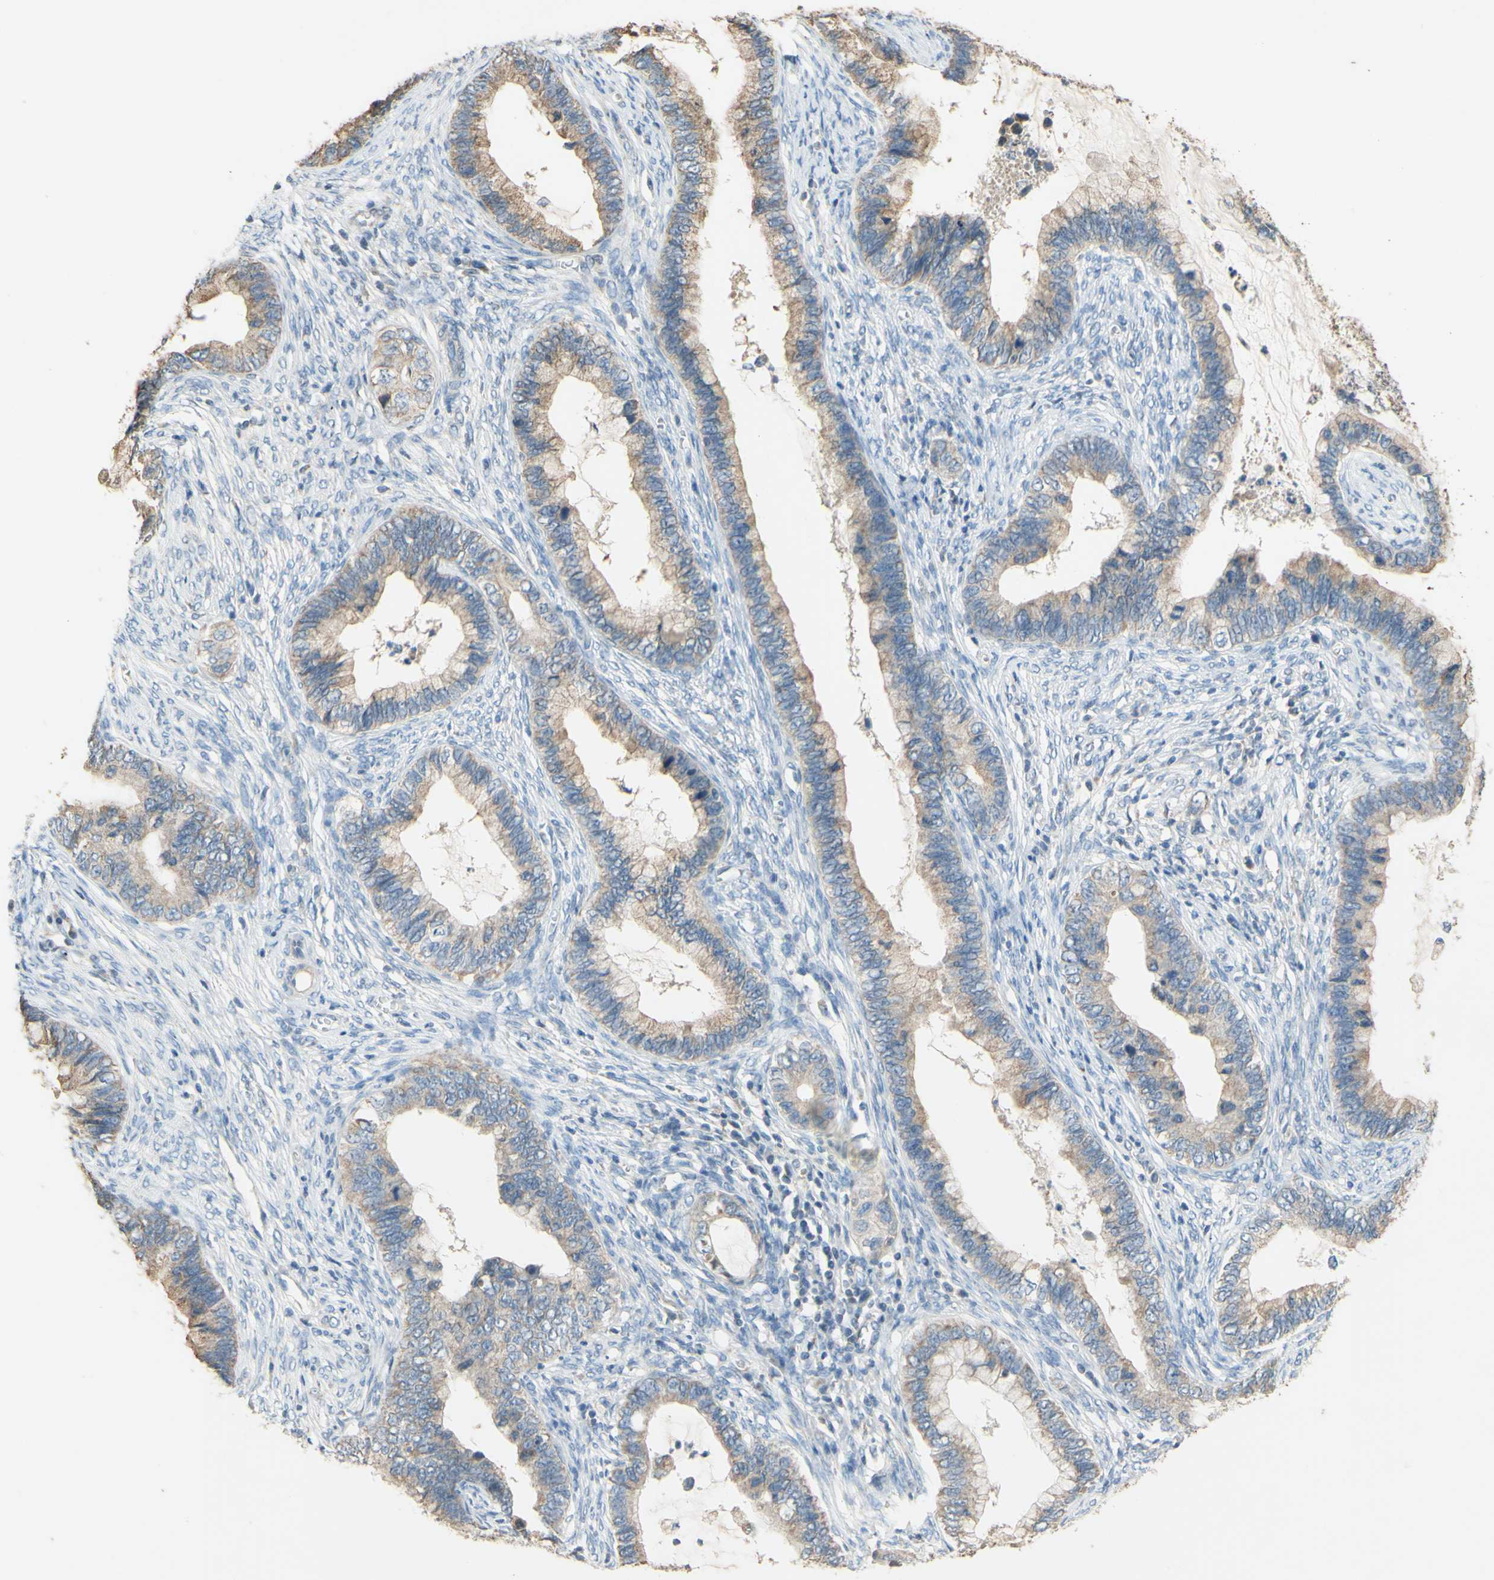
{"staining": {"intensity": "weak", "quantity": ">75%", "location": "cytoplasmic/membranous"}, "tissue": "cervical cancer", "cell_type": "Tumor cells", "image_type": "cancer", "snomed": [{"axis": "morphology", "description": "Adenocarcinoma, NOS"}, {"axis": "topography", "description": "Cervix"}], "caption": "A brown stain highlights weak cytoplasmic/membranous positivity of a protein in human adenocarcinoma (cervical) tumor cells.", "gene": "PTGIS", "patient": {"sex": "female", "age": 44}}